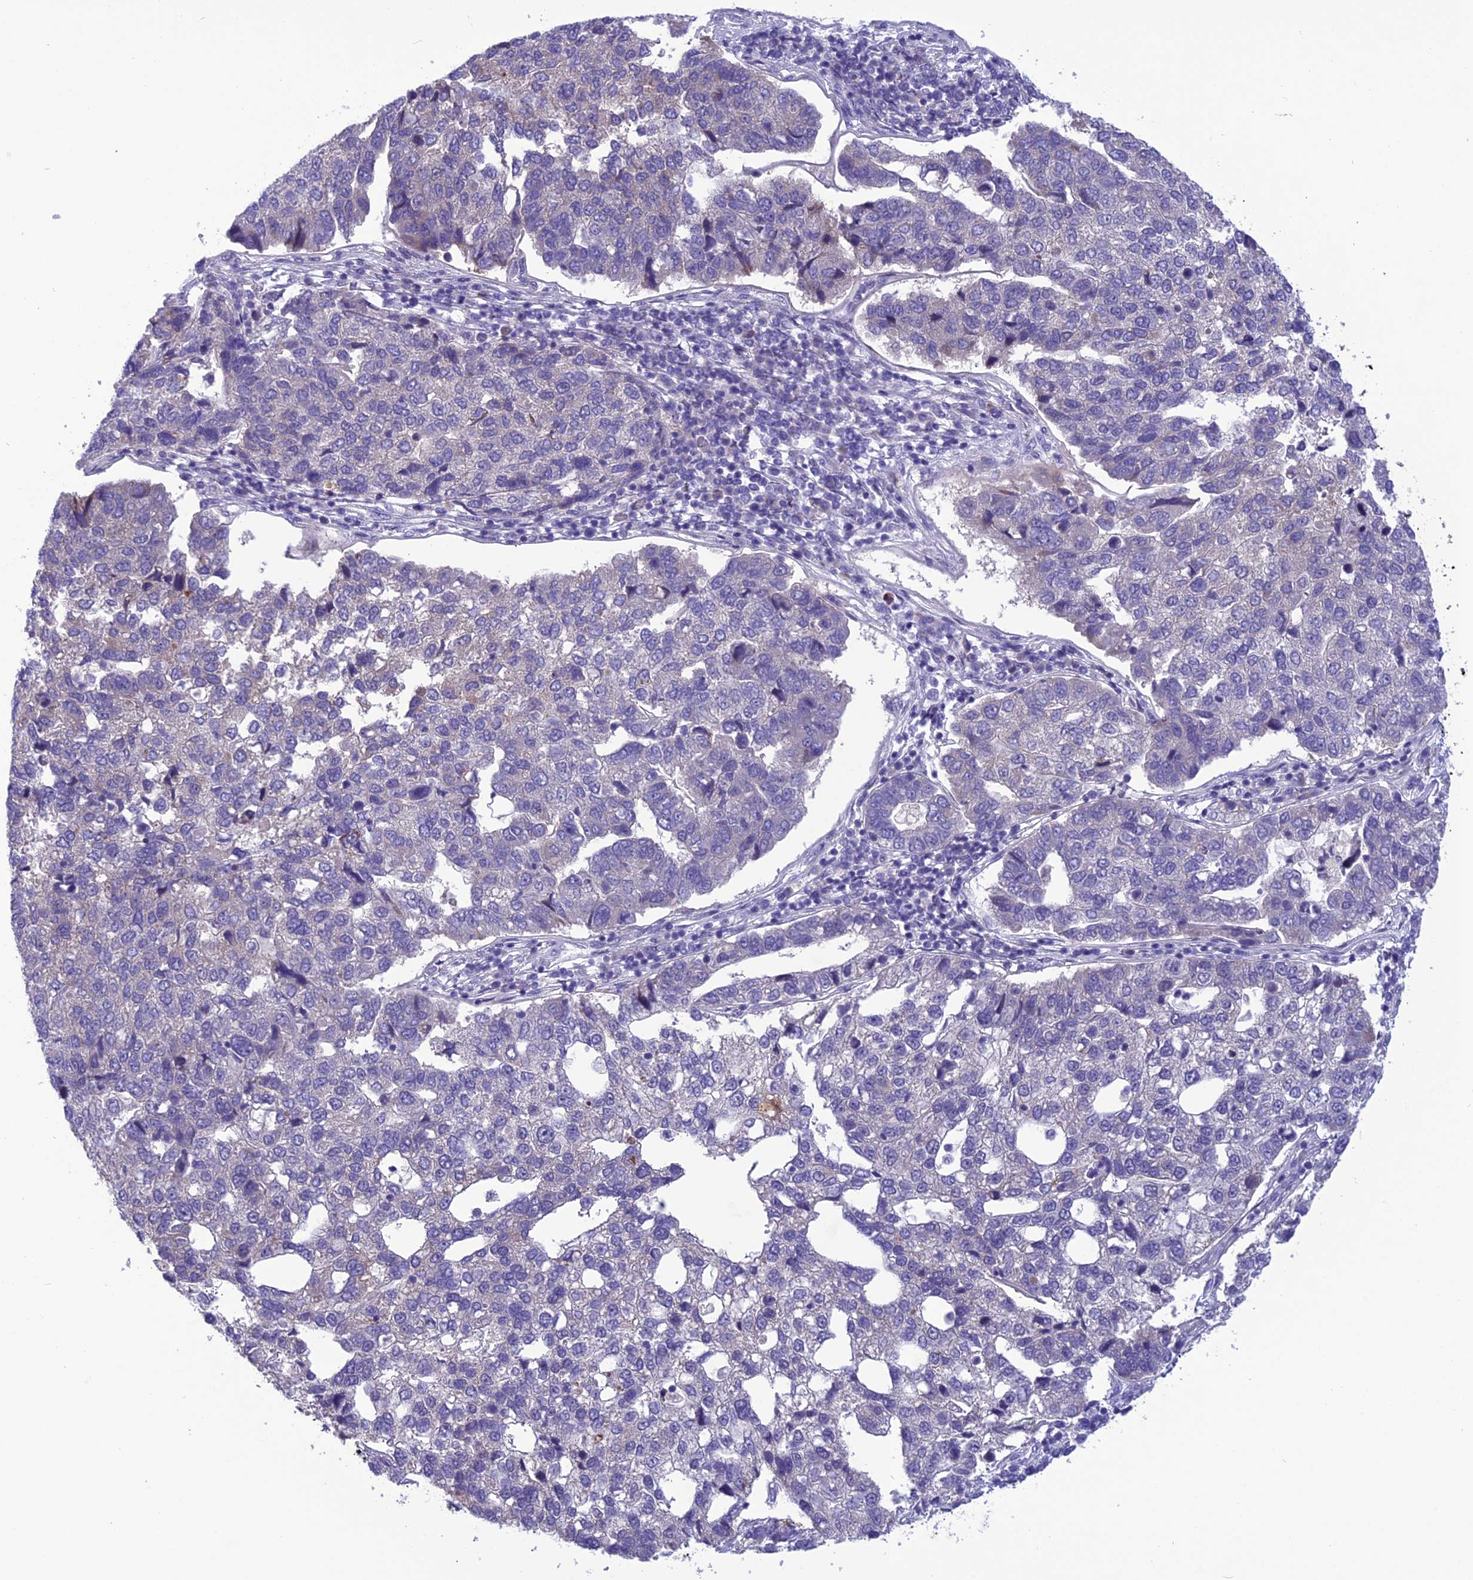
{"staining": {"intensity": "negative", "quantity": "none", "location": "none"}, "tissue": "pancreatic cancer", "cell_type": "Tumor cells", "image_type": "cancer", "snomed": [{"axis": "morphology", "description": "Adenocarcinoma, NOS"}, {"axis": "topography", "description": "Pancreas"}], "caption": "Micrograph shows no protein staining in tumor cells of adenocarcinoma (pancreatic) tissue.", "gene": "PSMF1", "patient": {"sex": "female", "age": 61}}